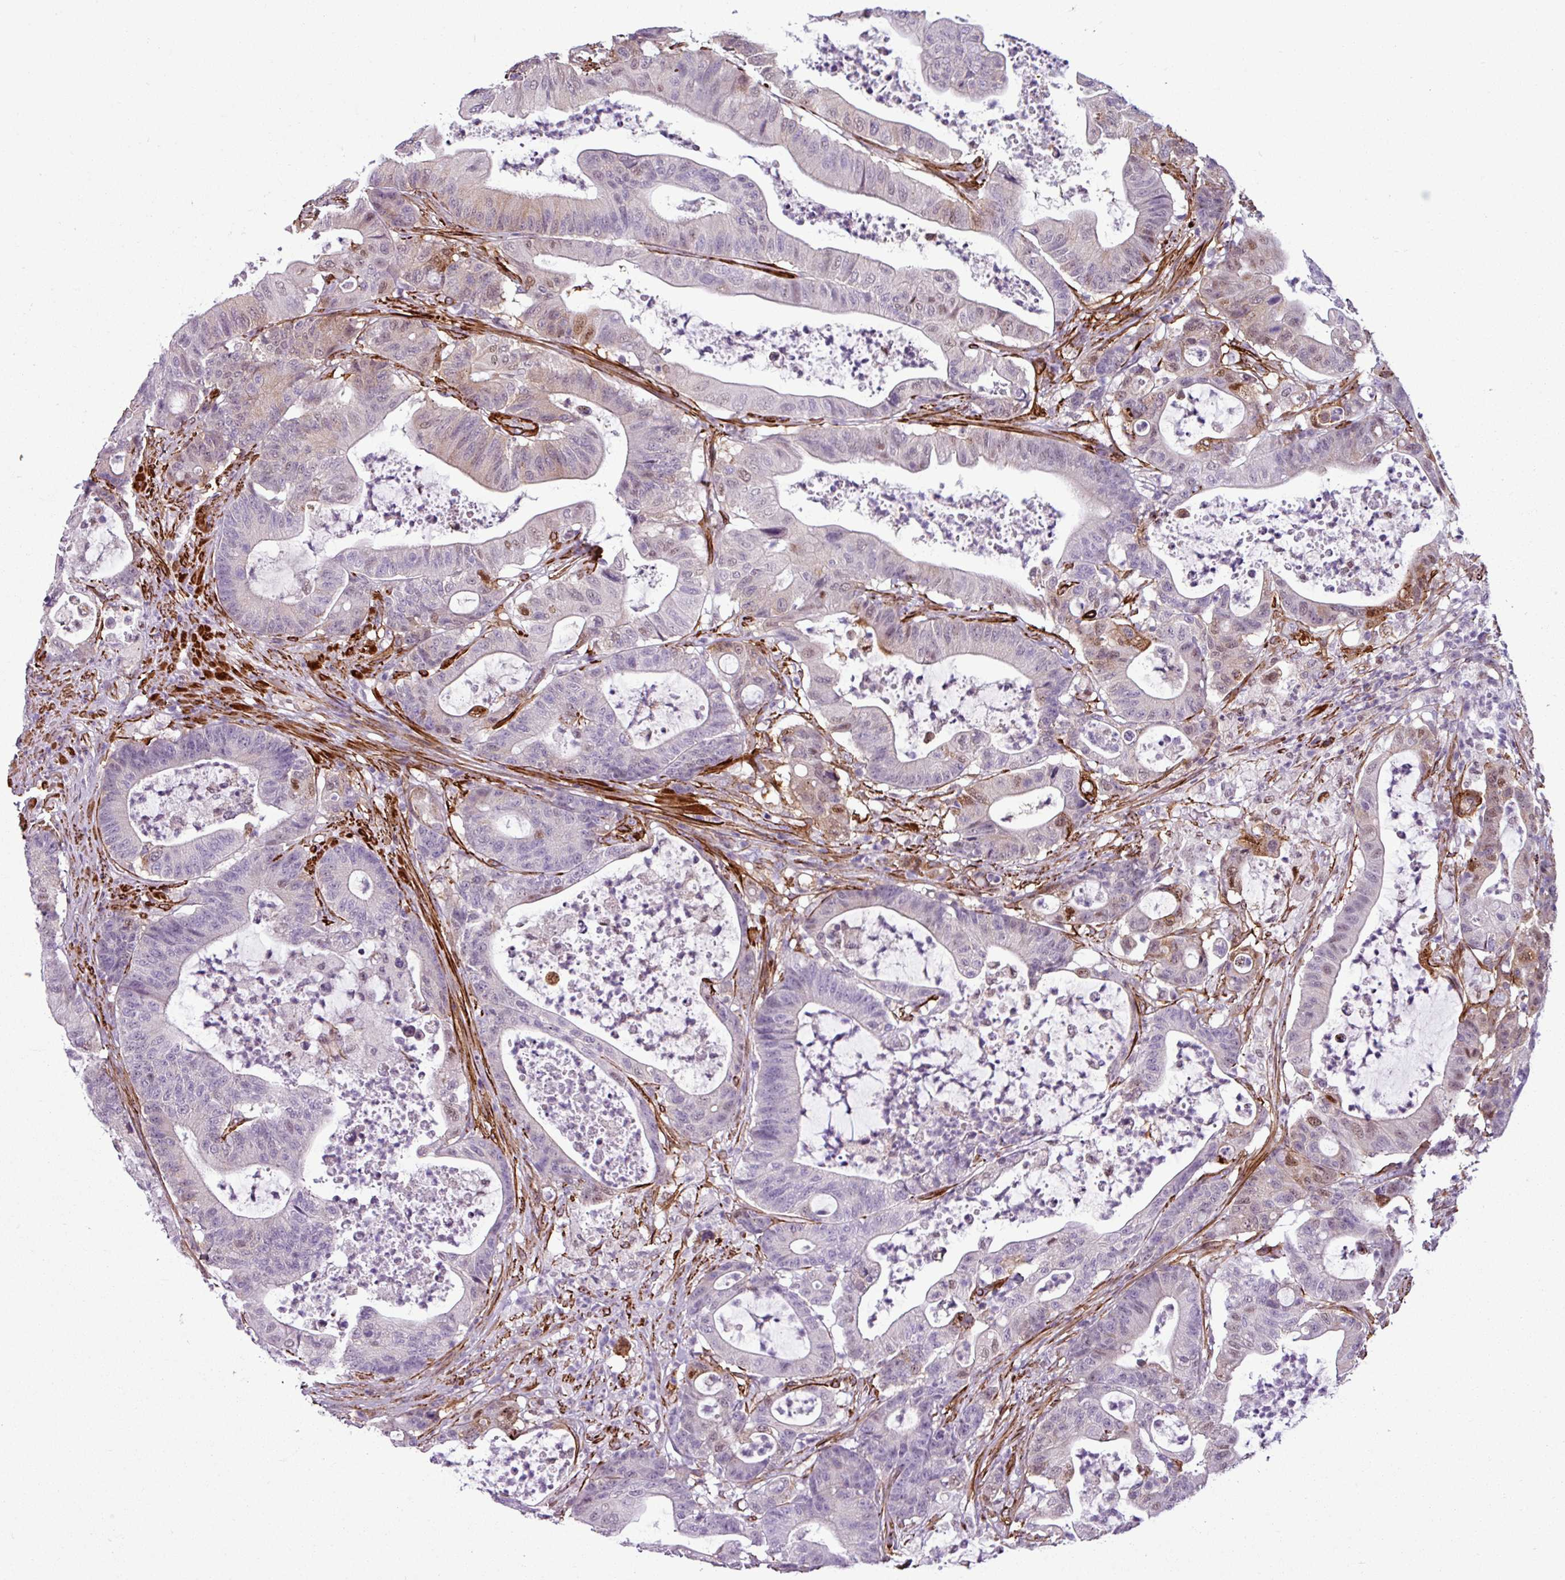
{"staining": {"intensity": "weak", "quantity": "<25%", "location": "cytoplasmic/membranous"}, "tissue": "colorectal cancer", "cell_type": "Tumor cells", "image_type": "cancer", "snomed": [{"axis": "morphology", "description": "Adenocarcinoma, NOS"}, {"axis": "topography", "description": "Colon"}], "caption": "High magnification brightfield microscopy of colorectal cancer (adenocarcinoma) stained with DAB (brown) and counterstained with hematoxylin (blue): tumor cells show no significant staining.", "gene": "ATP10A", "patient": {"sex": "female", "age": 84}}